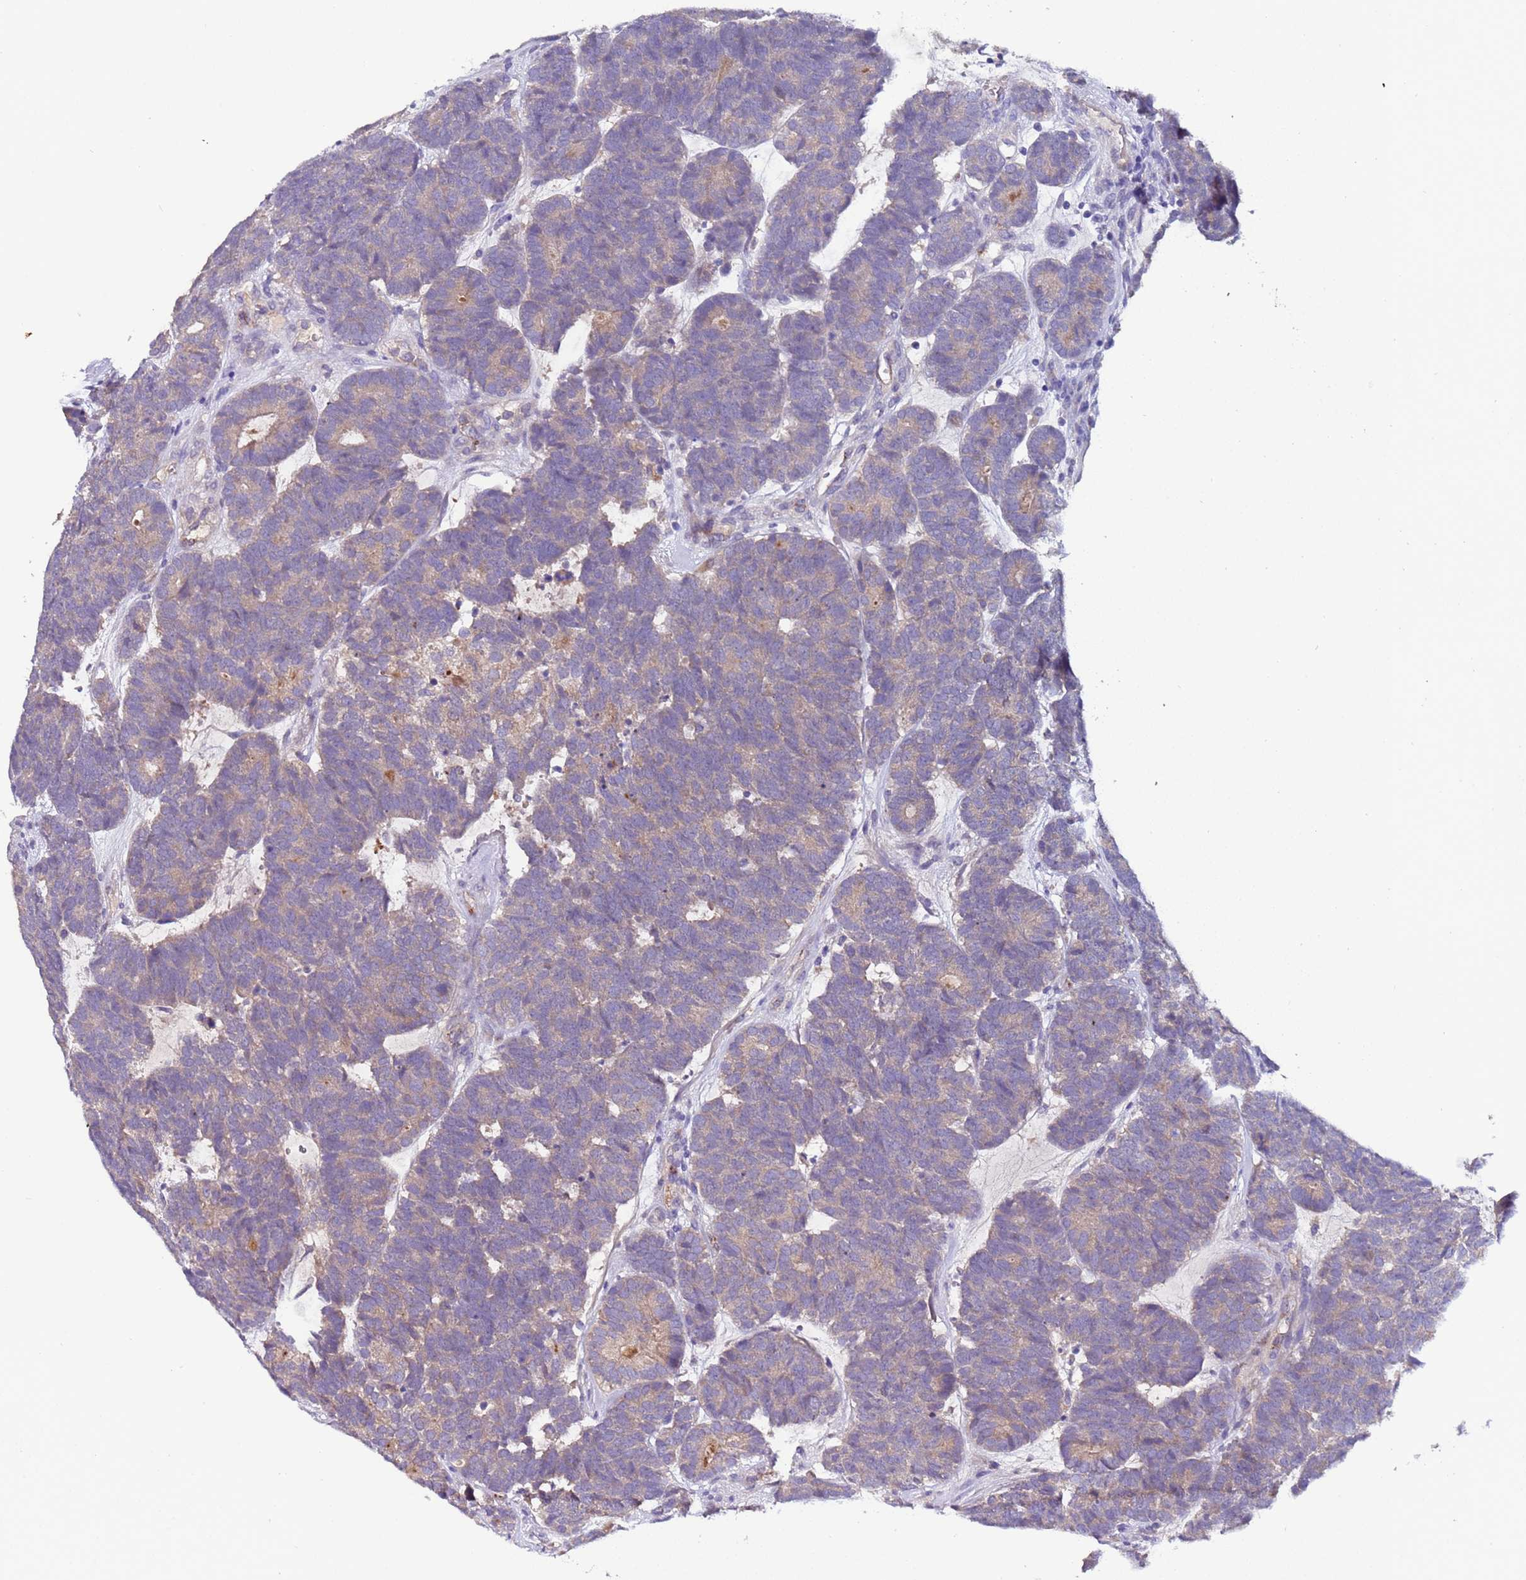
{"staining": {"intensity": "weak", "quantity": "<25%", "location": "cytoplasmic/membranous"}, "tissue": "head and neck cancer", "cell_type": "Tumor cells", "image_type": "cancer", "snomed": [{"axis": "morphology", "description": "Adenocarcinoma, NOS"}, {"axis": "topography", "description": "Head-Neck"}], "caption": "Protein analysis of head and neck adenocarcinoma displays no significant staining in tumor cells.", "gene": "ZNF248", "patient": {"sex": "female", "age": 81}}